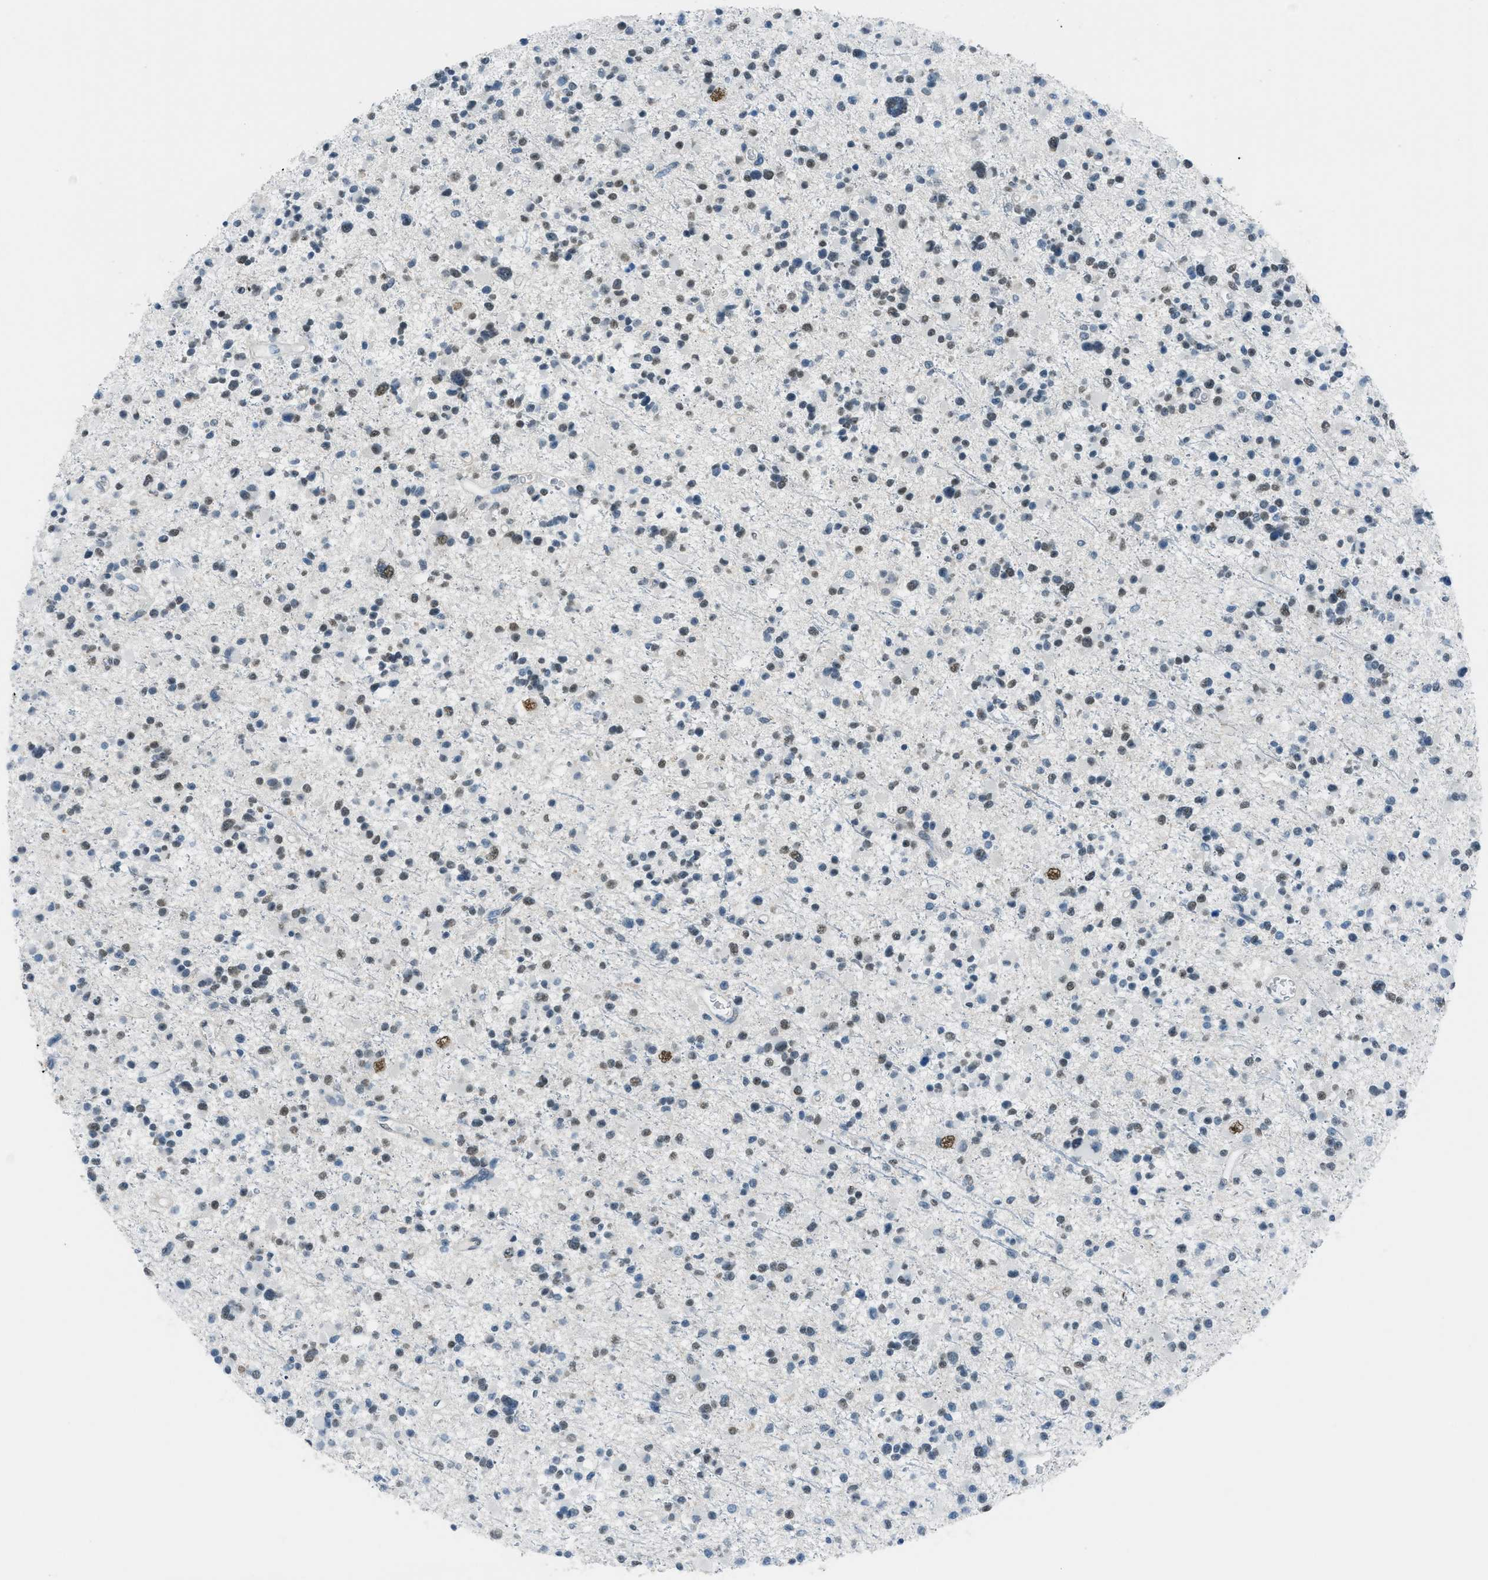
{"staining": {"intensity": "weak", "quantity": ">75%", "location": "nuclear"}, "tissue": "glioma", "cell_type": "Tumor cells", "image_type": "cancer", "snomed": [{"axis": "morphology", "description": "Glioma, malignant, Low grade"}, {"axis": "topography", "description": "Brain"}], "caption": "A brown stain shows weak nuclear staining of a protein in human low-grade glioma (malignant) tumor cells.", "gene": "TTC13", "patient": {"sex": "female", "age": 22}}